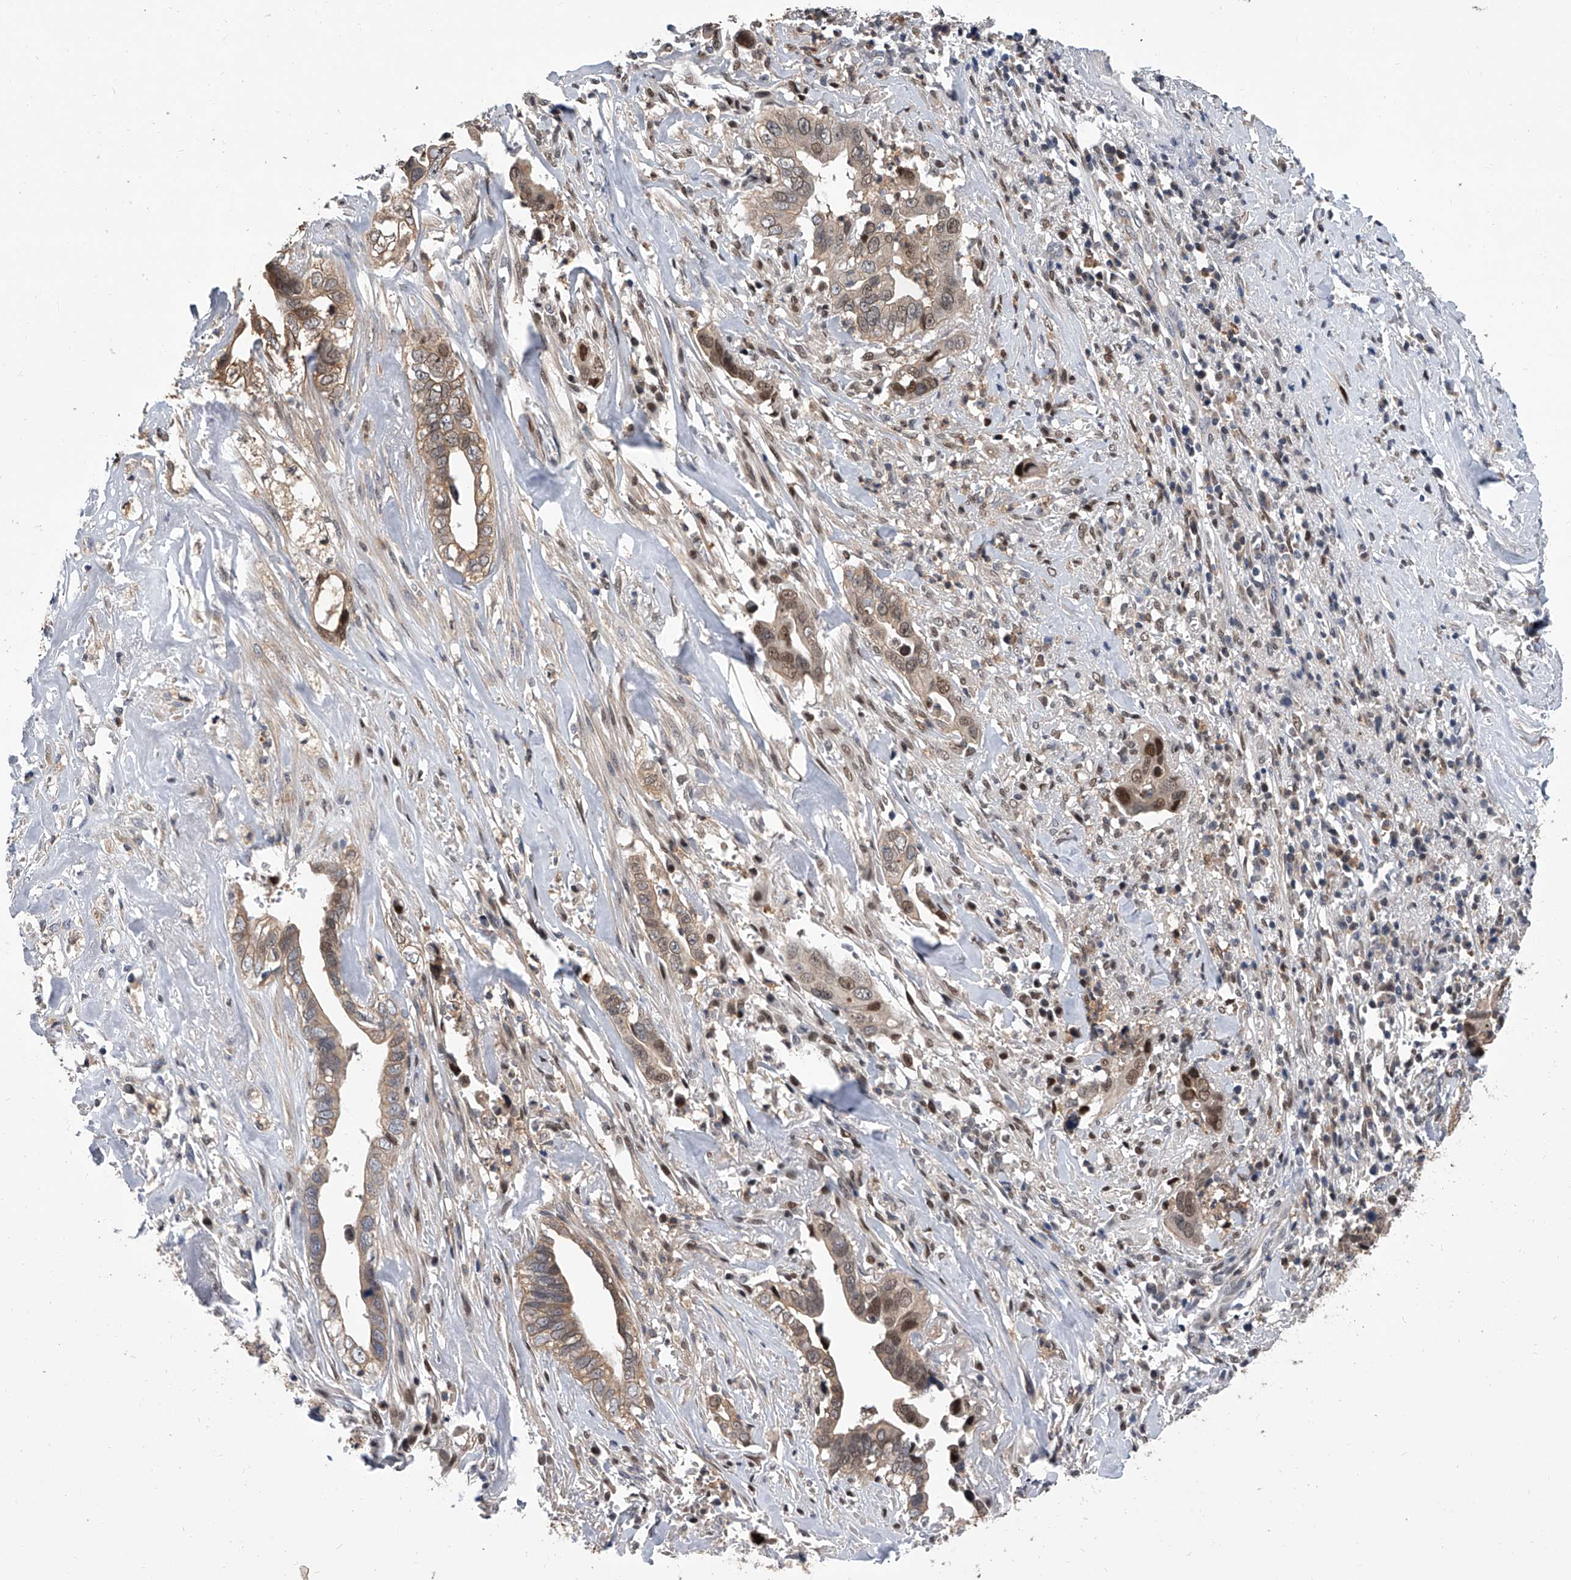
{"staining": {"intensity": "moderate", "quantity": ">75%", "location": "cytoplasmic/membranous,nuclear"}, "tissue": "liver cancer", "cell_type": "Tumor cells", "image_type": "cancer", "snomed": [{"axis": "morphology", "description": "Cholangiocarcinoma"}, {"axis": "topography", "description": "Liver"}], "caption": "Moderate cytoplasmic/membranous and nuclear protein staining is present in about >75% of tumor cells in liver cancer.", "gene": "BHLHE23", "patient": {"sex": "female", "age": 79}}